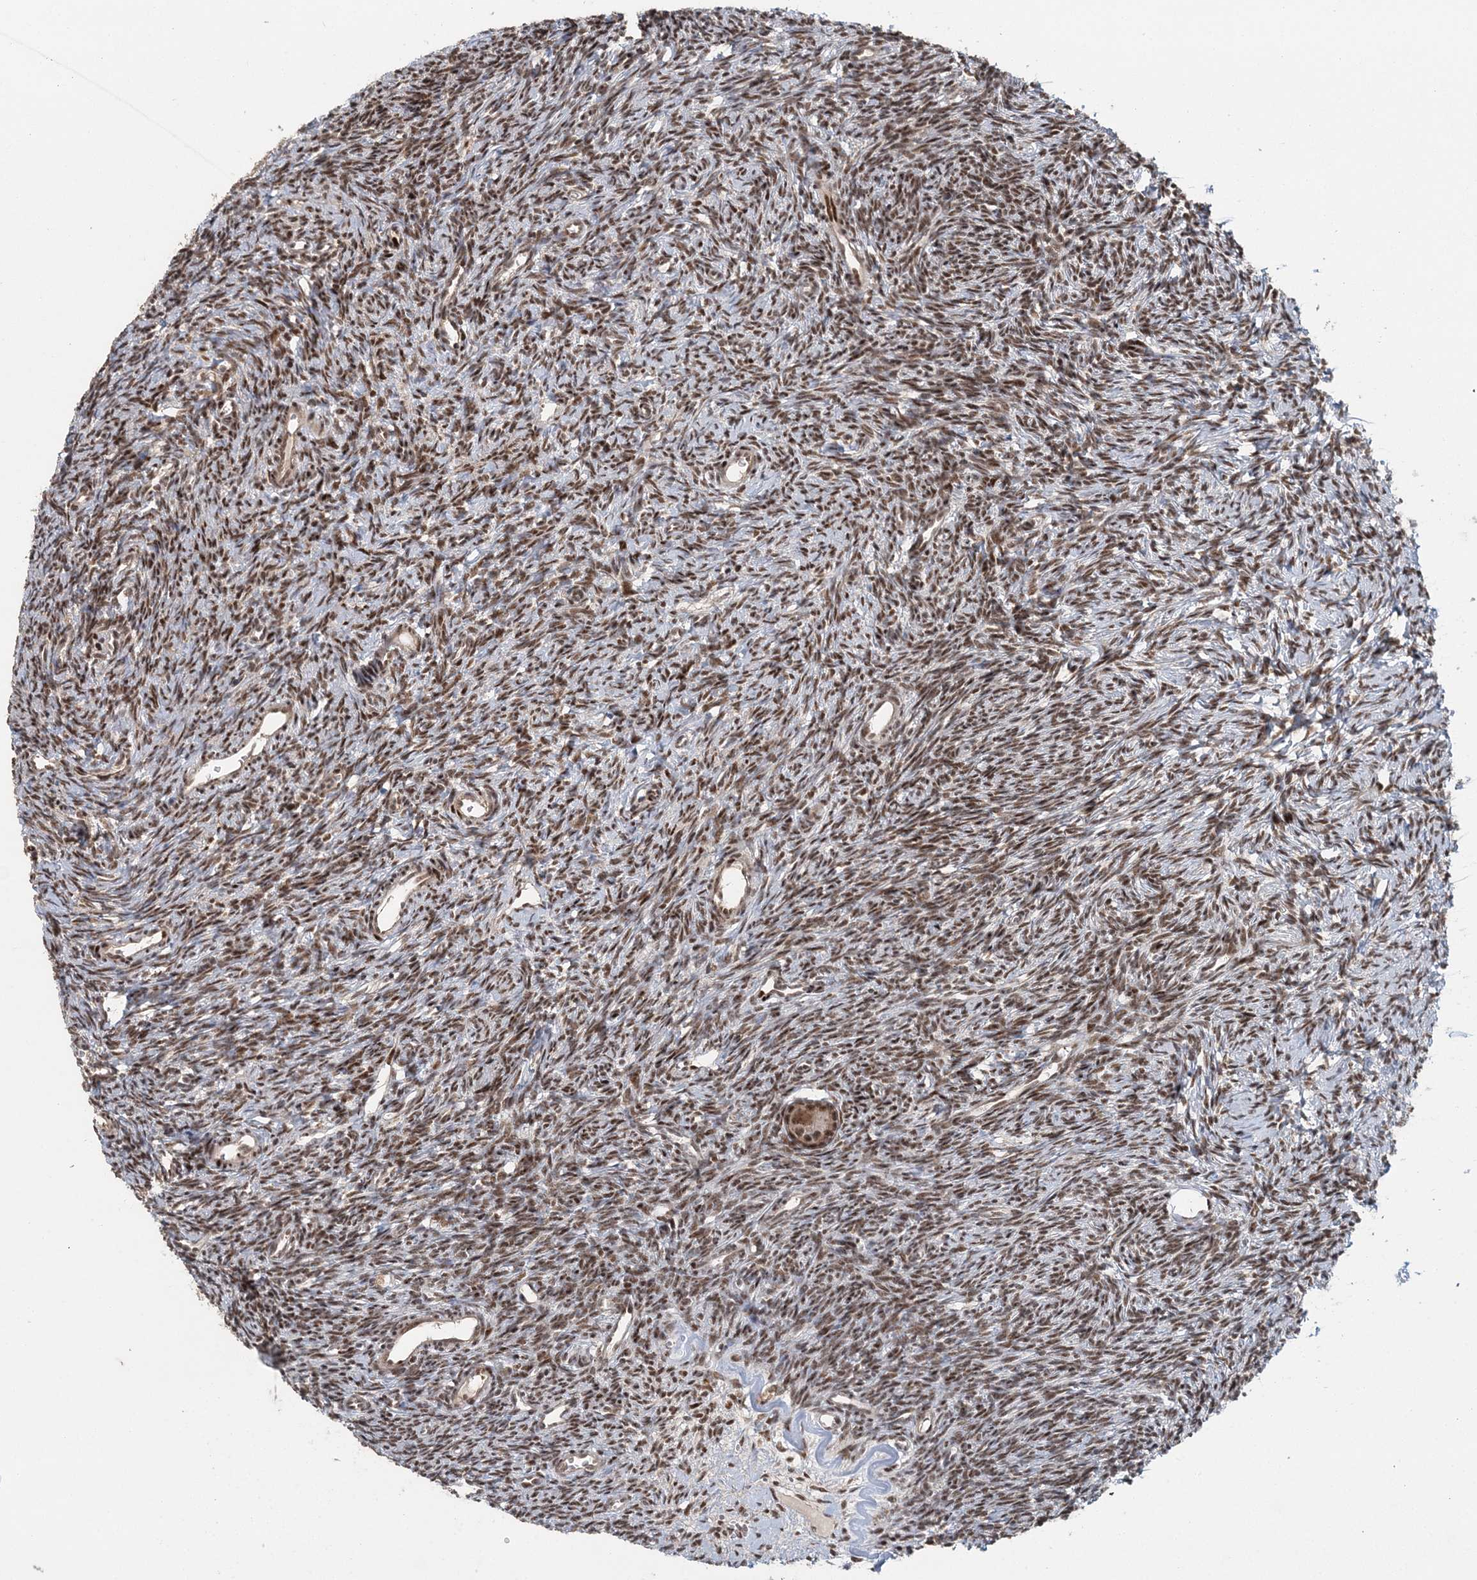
{"staining": {"intensity": "moderate", "quantity": ">75%", "location": "nuclear"}, "tissue": "ovary", "cell_type": "Follicle cells", "image_type": "normal", "snomed": [{"axis": "morphology", "description": "Normal tissue, NOS"}, {"axis": "topography", "description": "Ovary"}], "caption": "Immunohistochemical staining of normal human ovary exhibits >75% levels of moderate nuclear protein positivity in approximately >75% of follicle cells. (DAB (3,3'-diaminobenzidine) = brown stain, brightfield microscopy at high magnification).", "gene": "CWC22", "patient": {"sex": "female", "age": 39}}